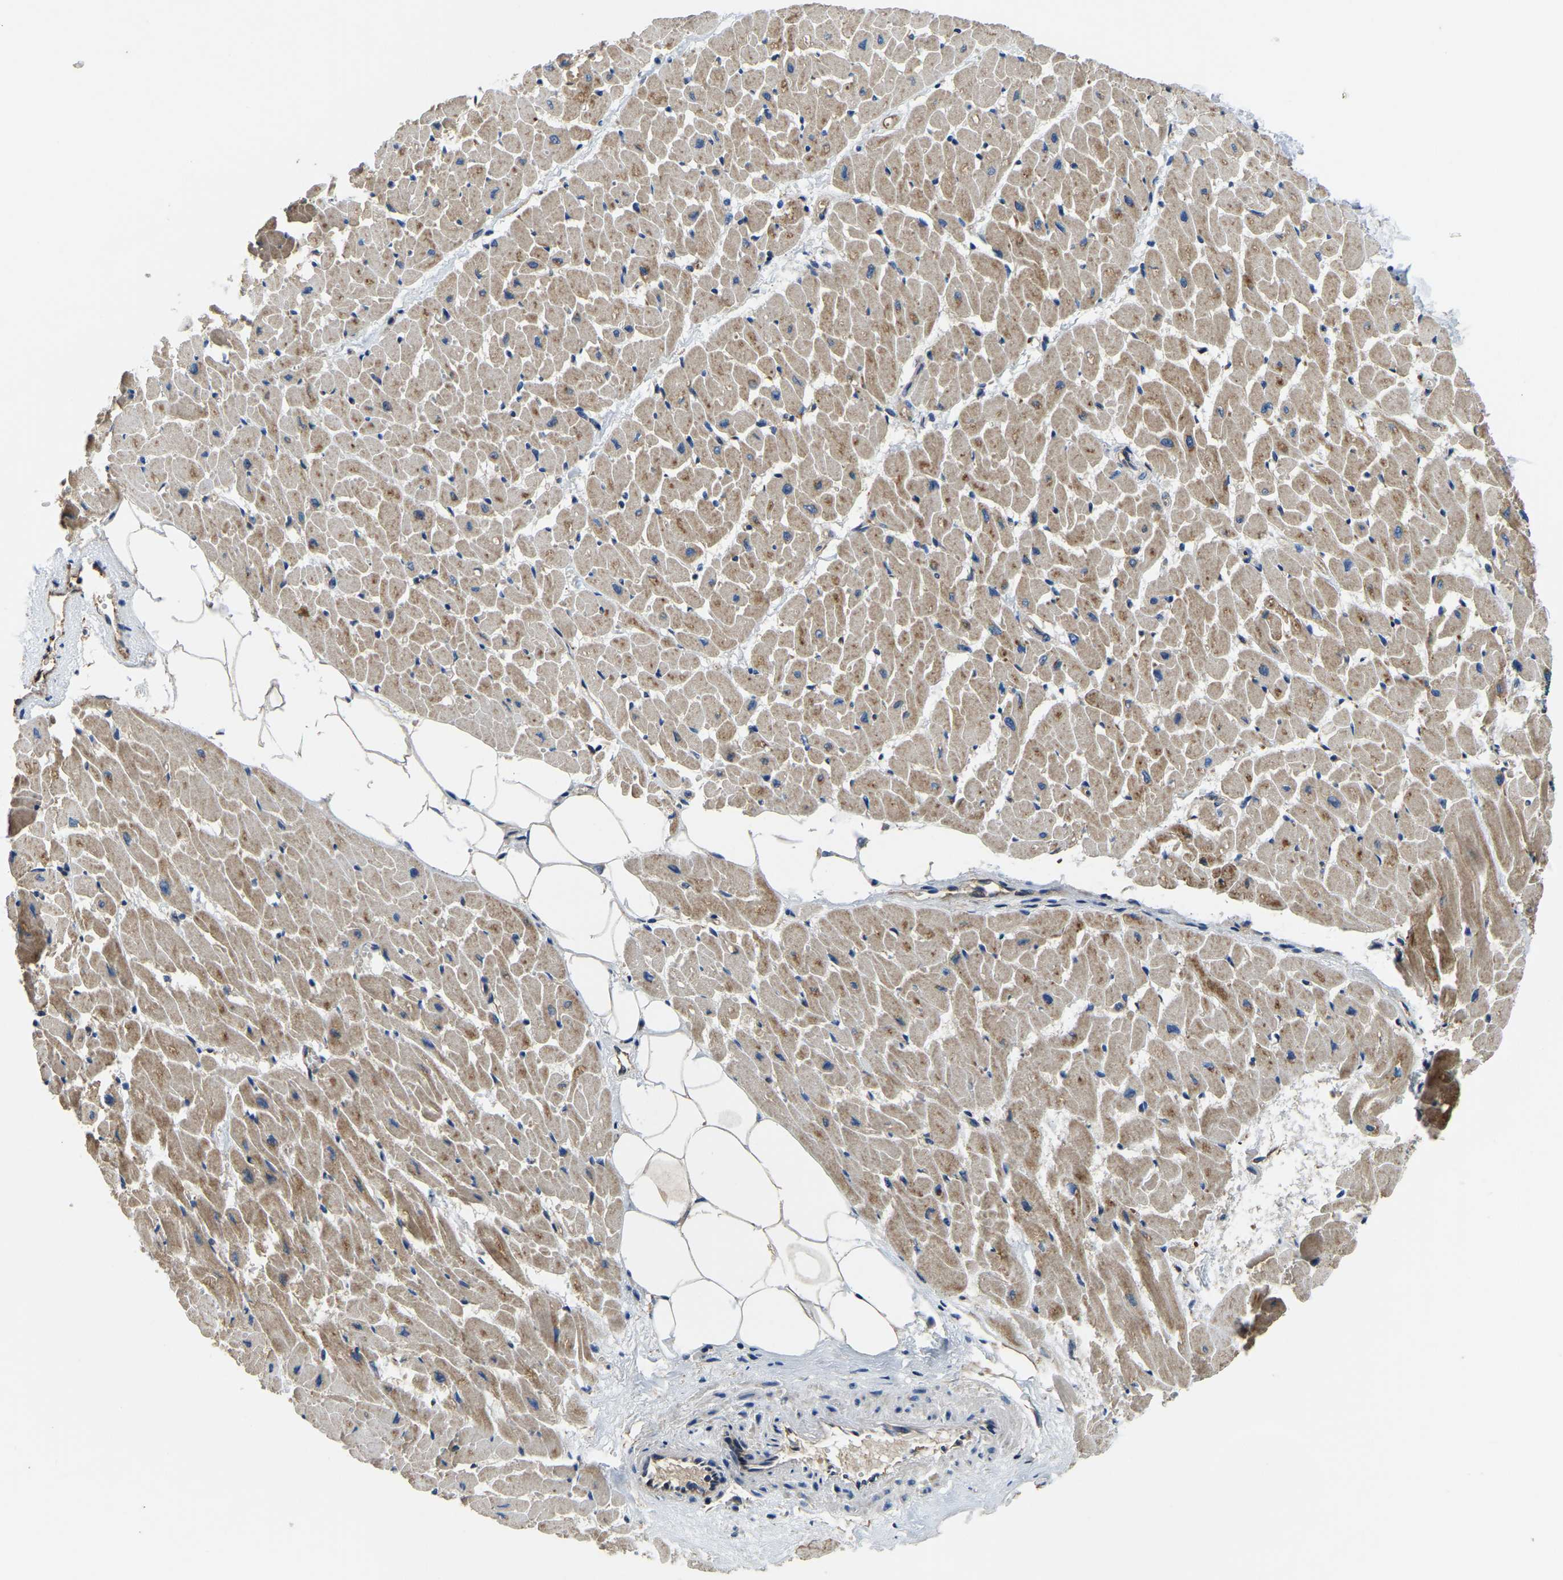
{"staining": {"intensity": "moderate", "quantity": ">75%", "location": "cytoplasmic/membranous"}, "tissue": "heart muscle", "cell_type": "Cardiomyocytes", "image_type": "normal", "snomed": [{"axis": "morphology", "description": "Normal tissue, NOS"}, {"axis": "topography", "description": "Heart"}], "caption": "A medium amount of moderate cytoplasmic/membranous staining is identified in about >75% of cardiomyocytes in unremarkable heart muscle.", "gene": "DFFA", "patient": {"sex": "female", "age": 19}}